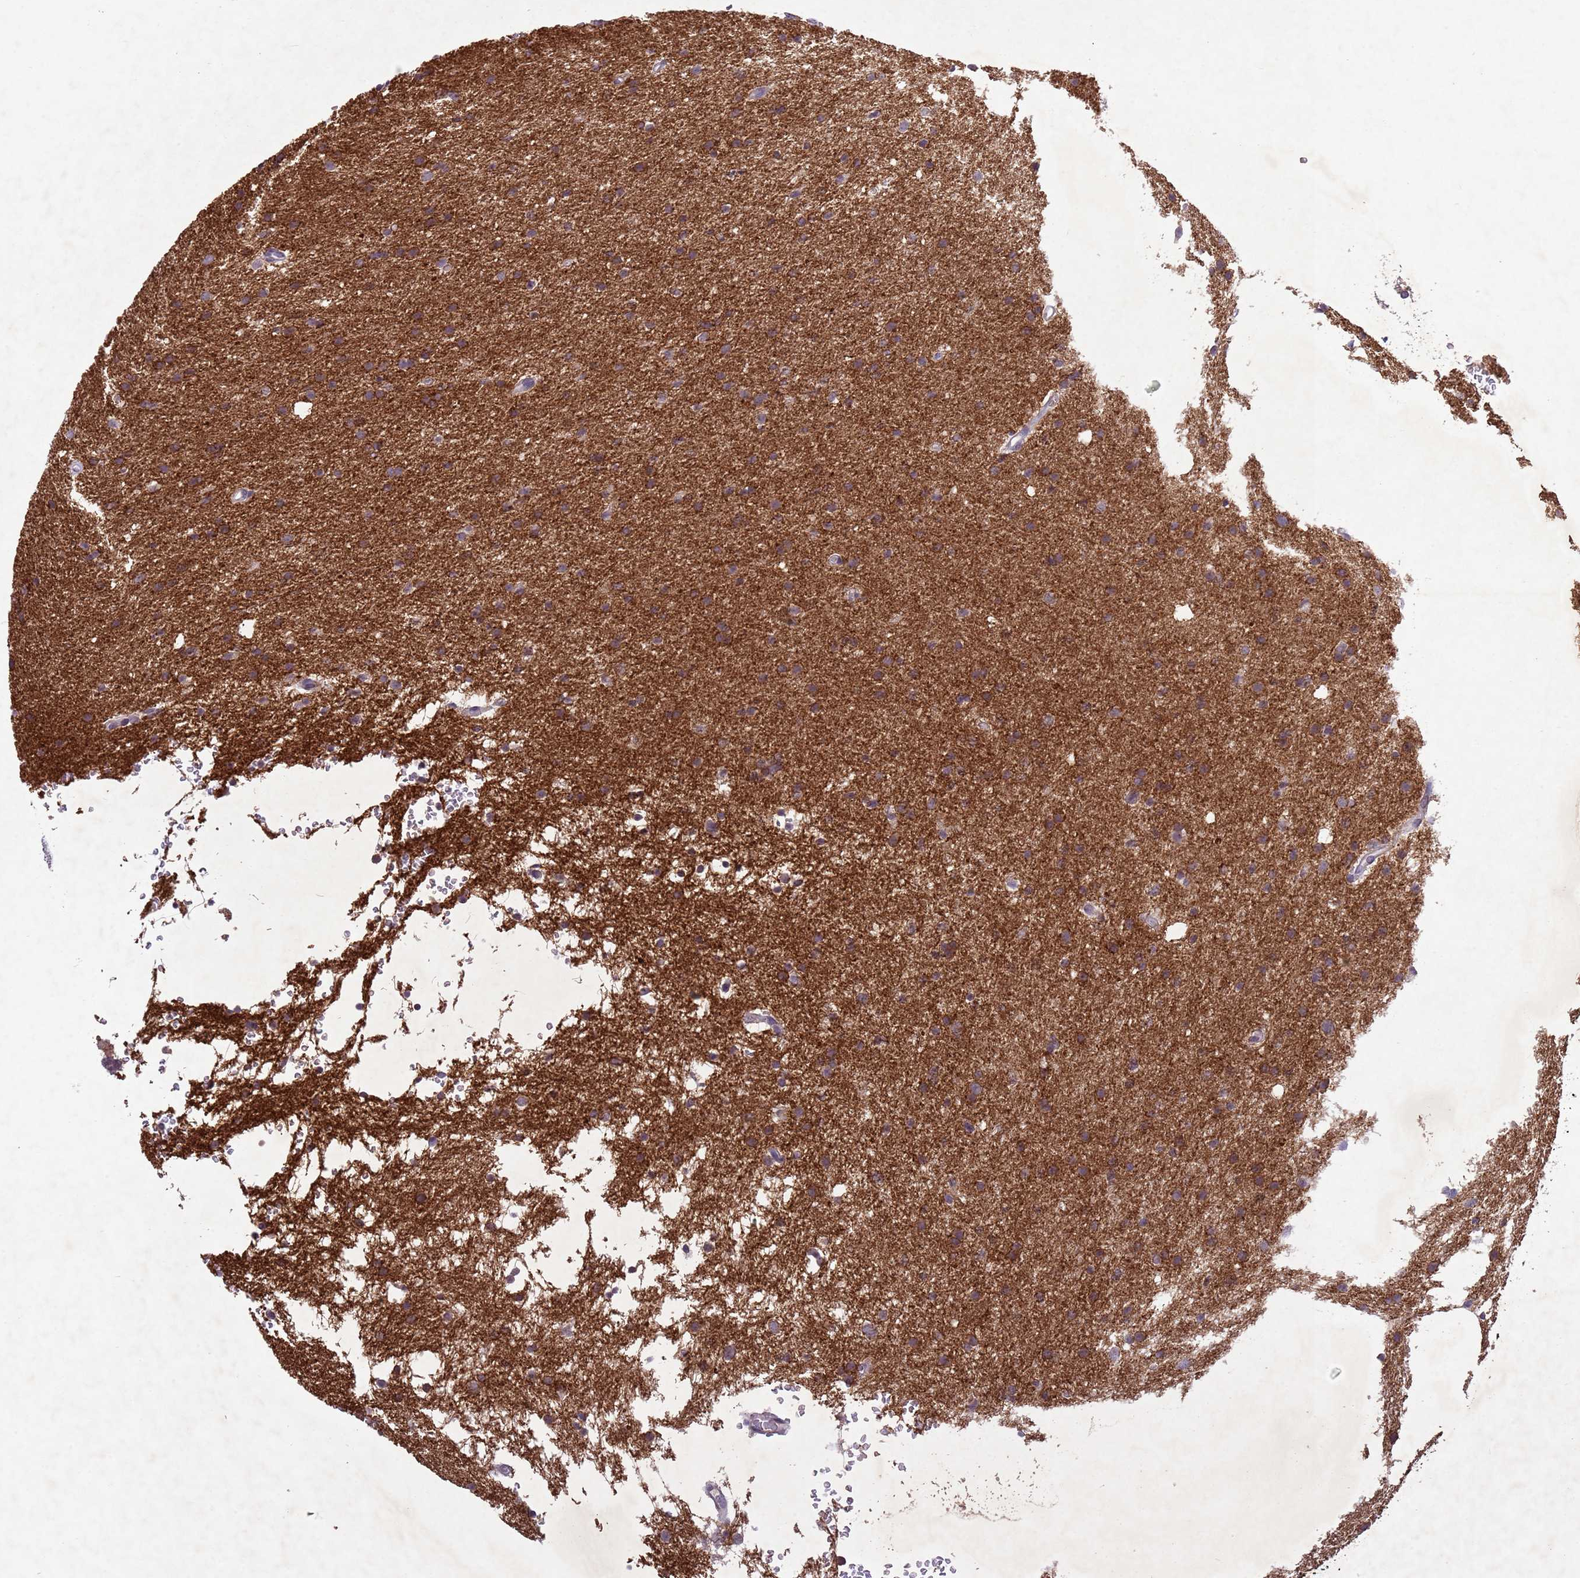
{"staining": {"intensity": "strong", "quantity": ">75%", "location": "cytoplasmic/membranous"}, "tissue": "glioma", "cell_type": "Tumor cells", "image_type": "cancer", "snomed": [{"axis": "morphology", "description": "Glioma, malignant, High grade"}, {"axis": "topography", "description": "Cerebral cortex"}], "caption": "Glioma was stained to show a protein in brown. There is high levels of strong cytoplasmic/membranous positivity in about >75% of tumor cells.", "gene": "NLRP11", "patient": {"sex": "female", "age": 36}}